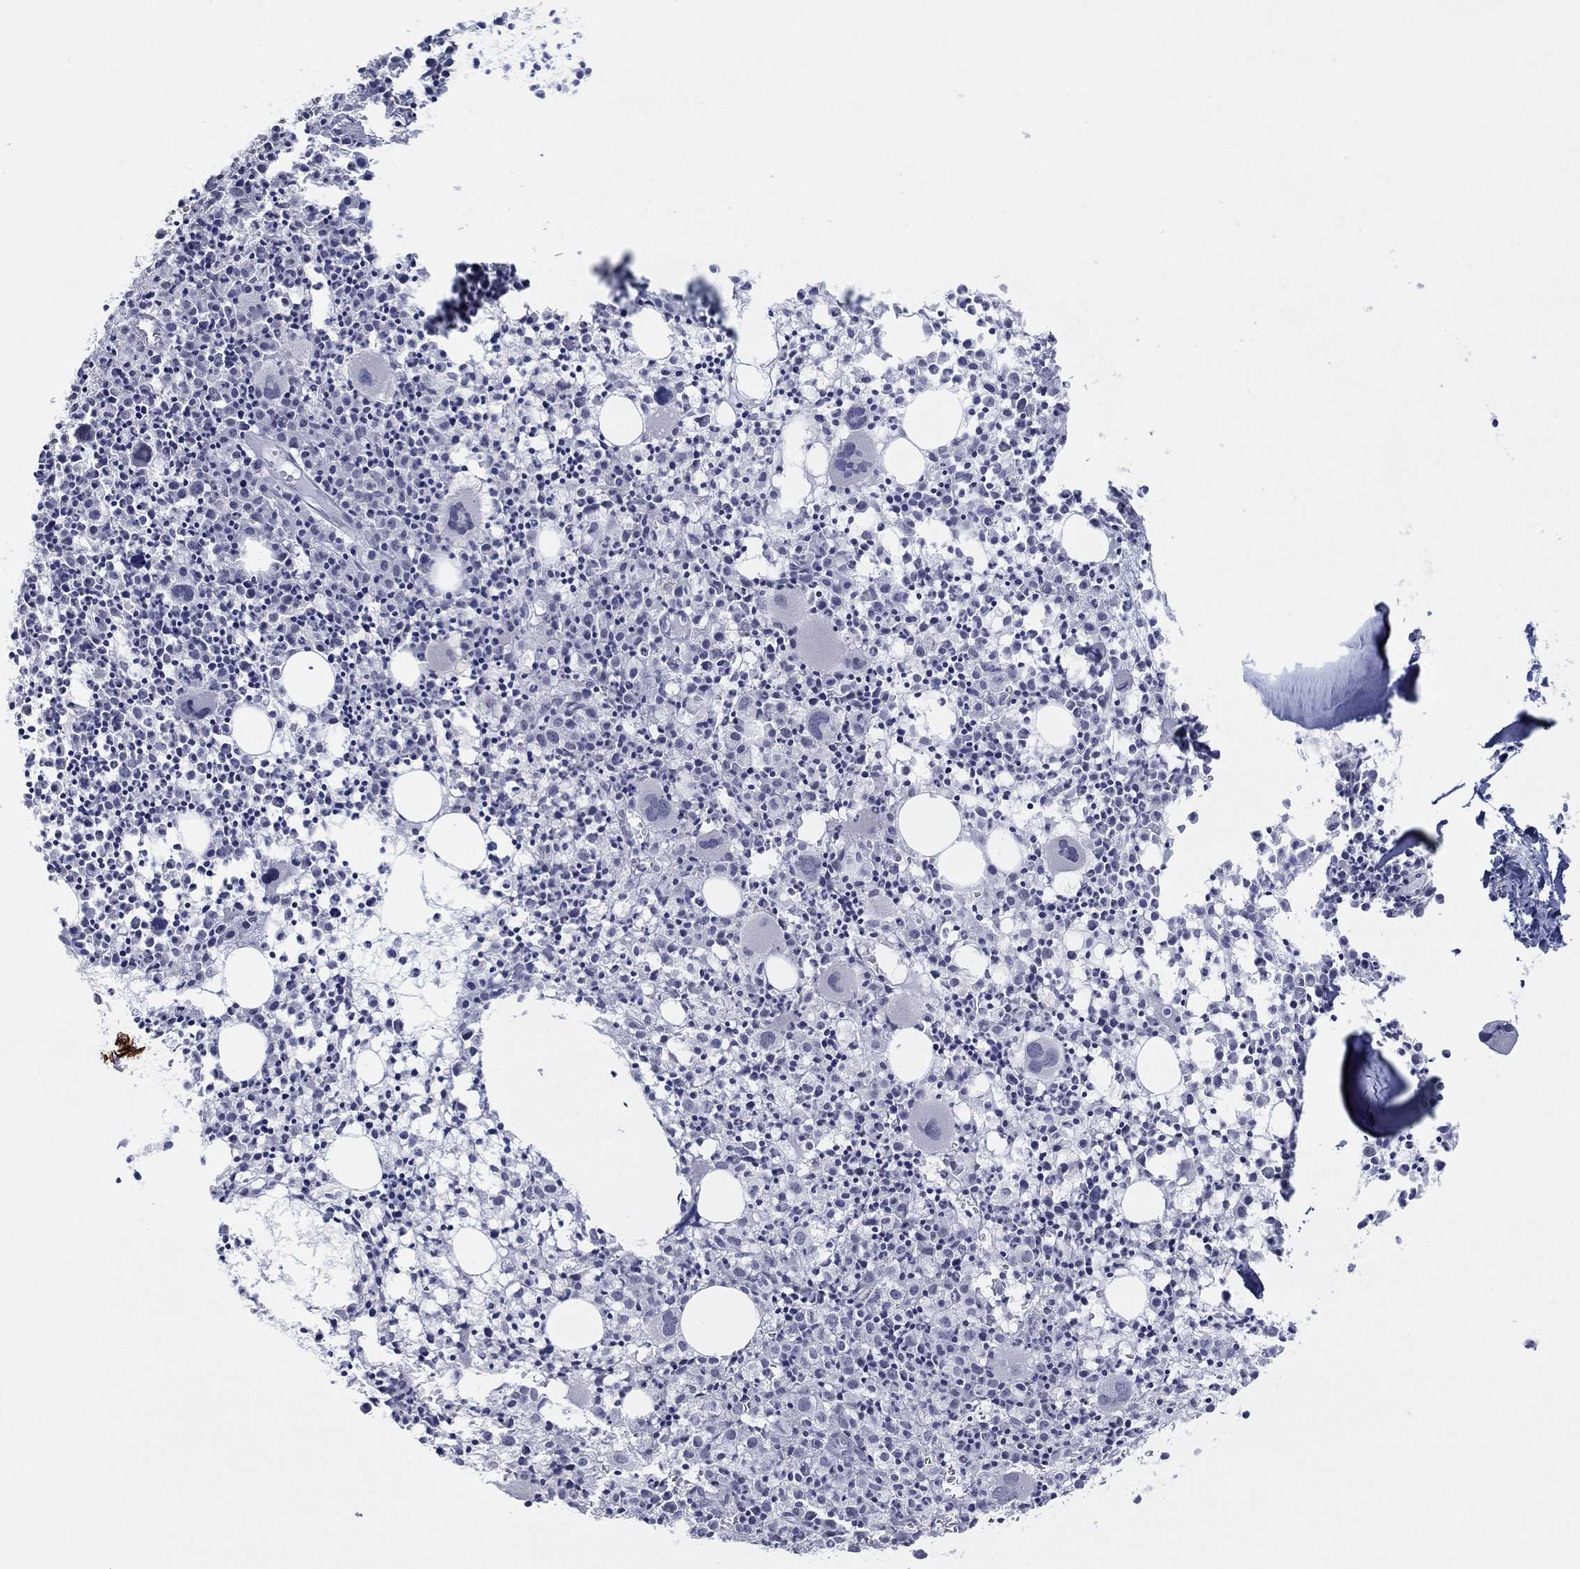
{"staining": {"intensity": "negative", "quantity": "none", "location": "none"}, "tissue": "bone marrow", "cell_type": "Hematopoietic cells", "image_type": "normal", "snomed": [{"axis": "morphology", "description": "Normal tissue, NOS"}, {"axis": "morphology", "description": "Inflammation, NOS"}, {"axis": "topography", "description": "Bone marrow"}], "caption": "Hematopoietic cells show no significant expression in normal bone marrow. The staining is performed using DAB brown chromogen with nuclei counter-stained in using hematoxylin.", "gene": "SLC22A2", "patient": {"sex": "male", "age": 3}}